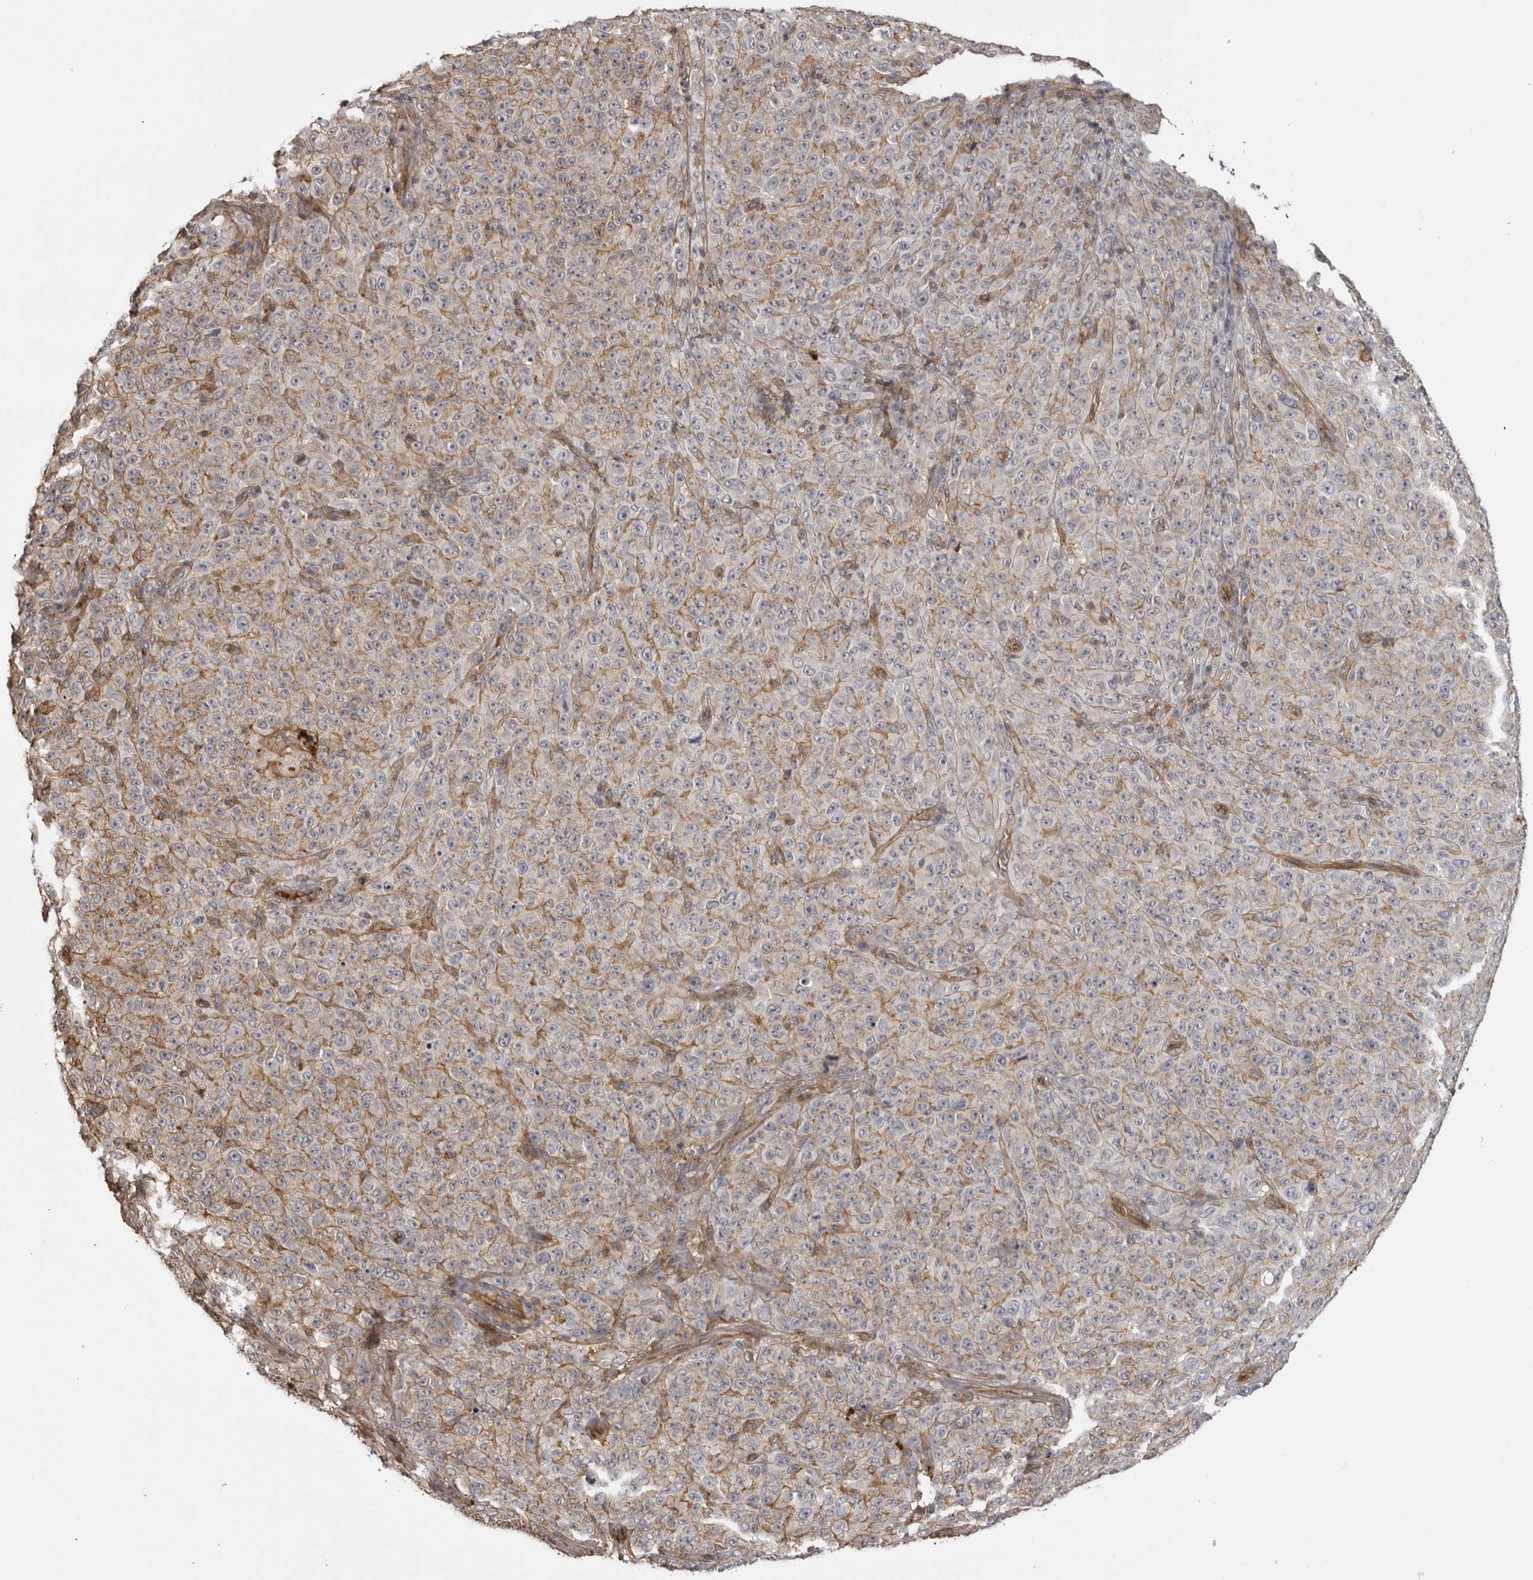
{"staining": {"intensity": "negative", "quantity": "none", "location": "none"}, "tissue": "melanoma", "cell_type": "Tumor cells", "image_type": "cancer", "snomed": [{"axis": "morphology", "description": "Malignant melanoma, NOS"}, {"axis": "topography", "description": "Skin"}], "caption": "Malignant melanoma was stained to show a protein in brown. There is no significant expression in tumor cells.", "gene": "PLEKHF2", "patient": {"sex": "female", "age": 82}}